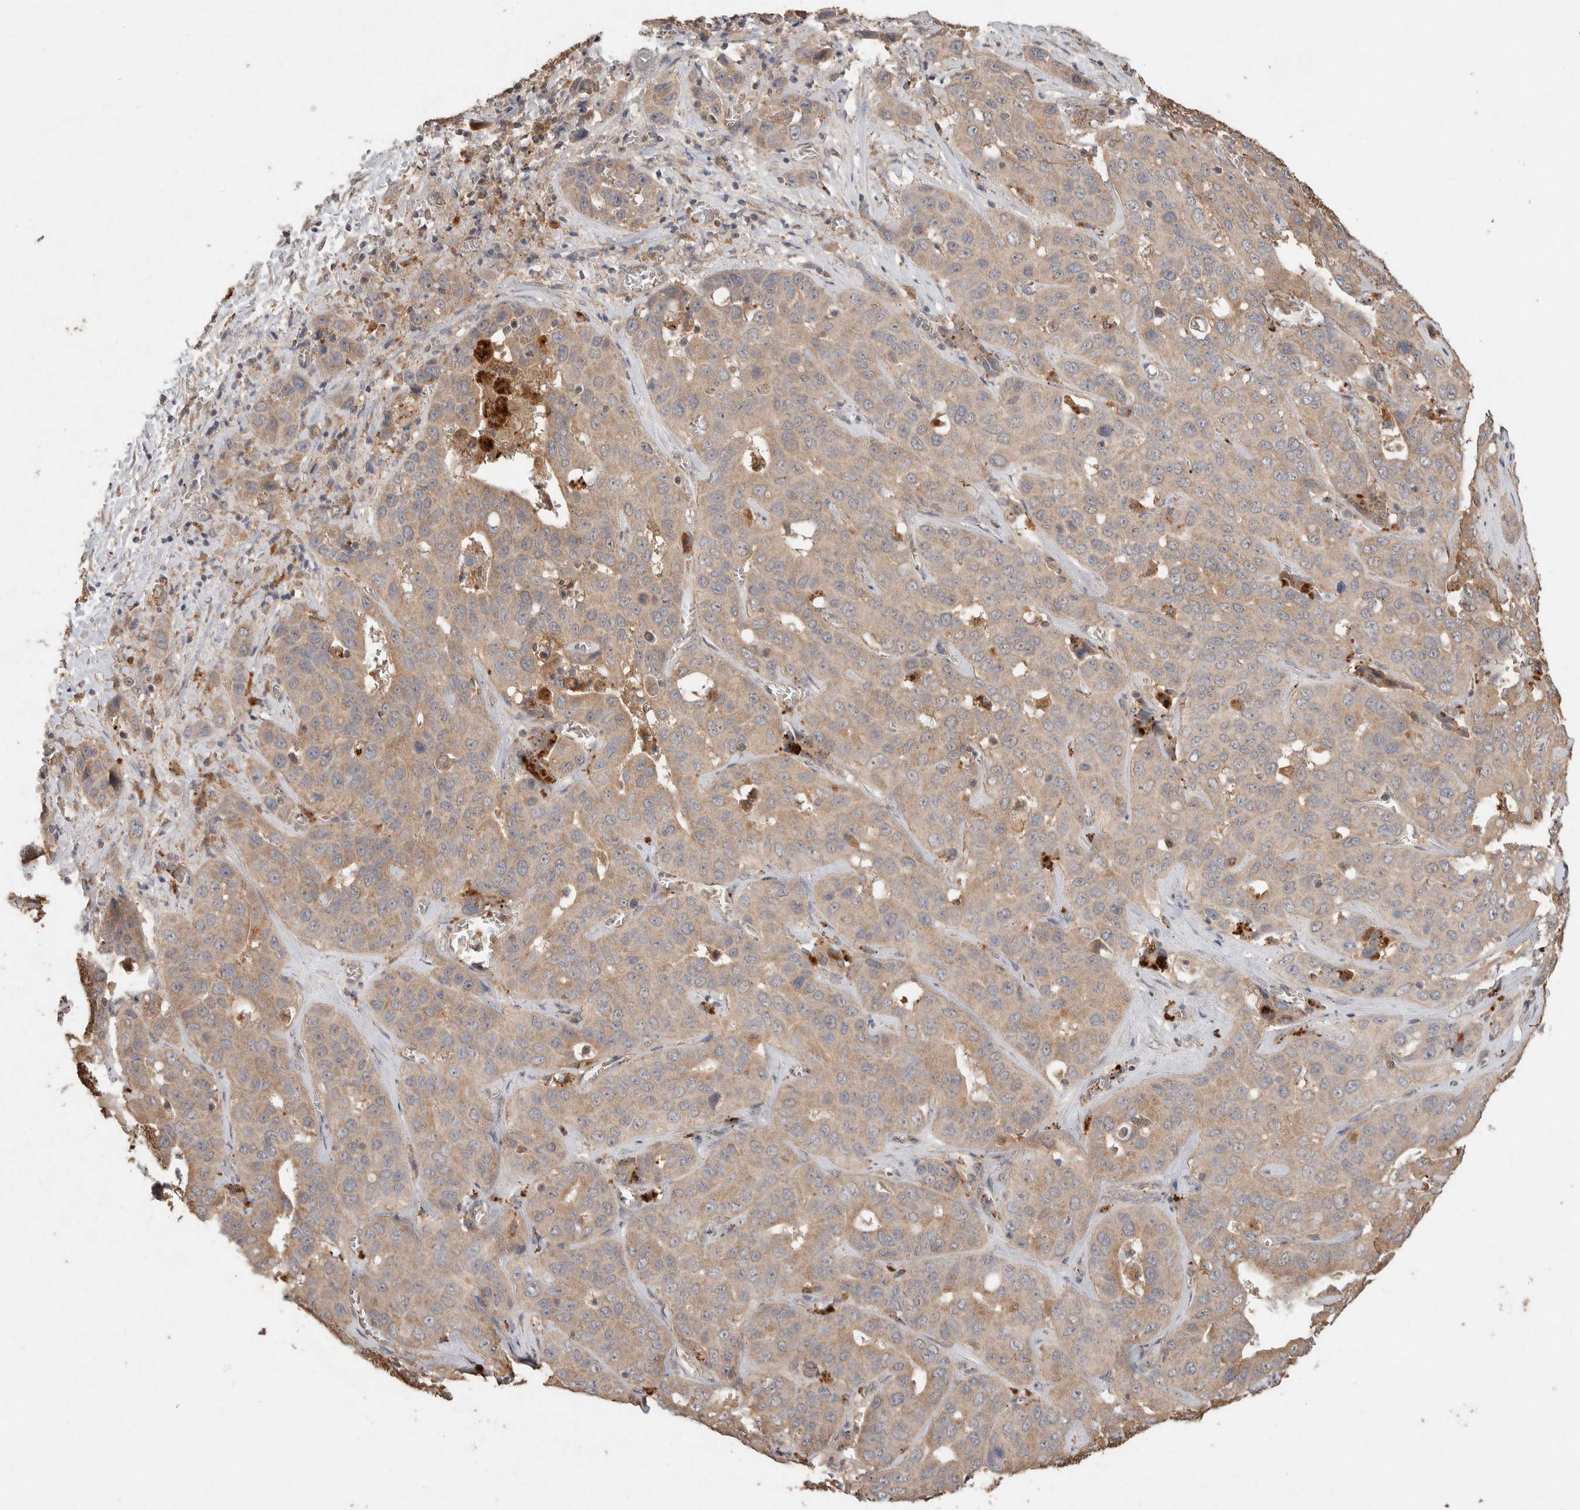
{"staining": {"intensity": "weak", "quantity": ">75%", "location": "cytoplasmic/membranous"}, "tissue": "liver cancer", "cell_type": "Tumor cells", "image_type": "cancer", "snomed": [{"axis": "morphology", "description": "Cholangiocarcinoma"}, {"axis": "topography", "description": "Liver"}], "caption": "There is low levels of weak cytoplasmic/membranous expression in tumor cells of liver cancer (cholangiocarcinoma), as demonstrated by immunohistochemical staining (brown color).", "gene": "KCNJ5", "patient": {"sex": "female", "age": 52}}